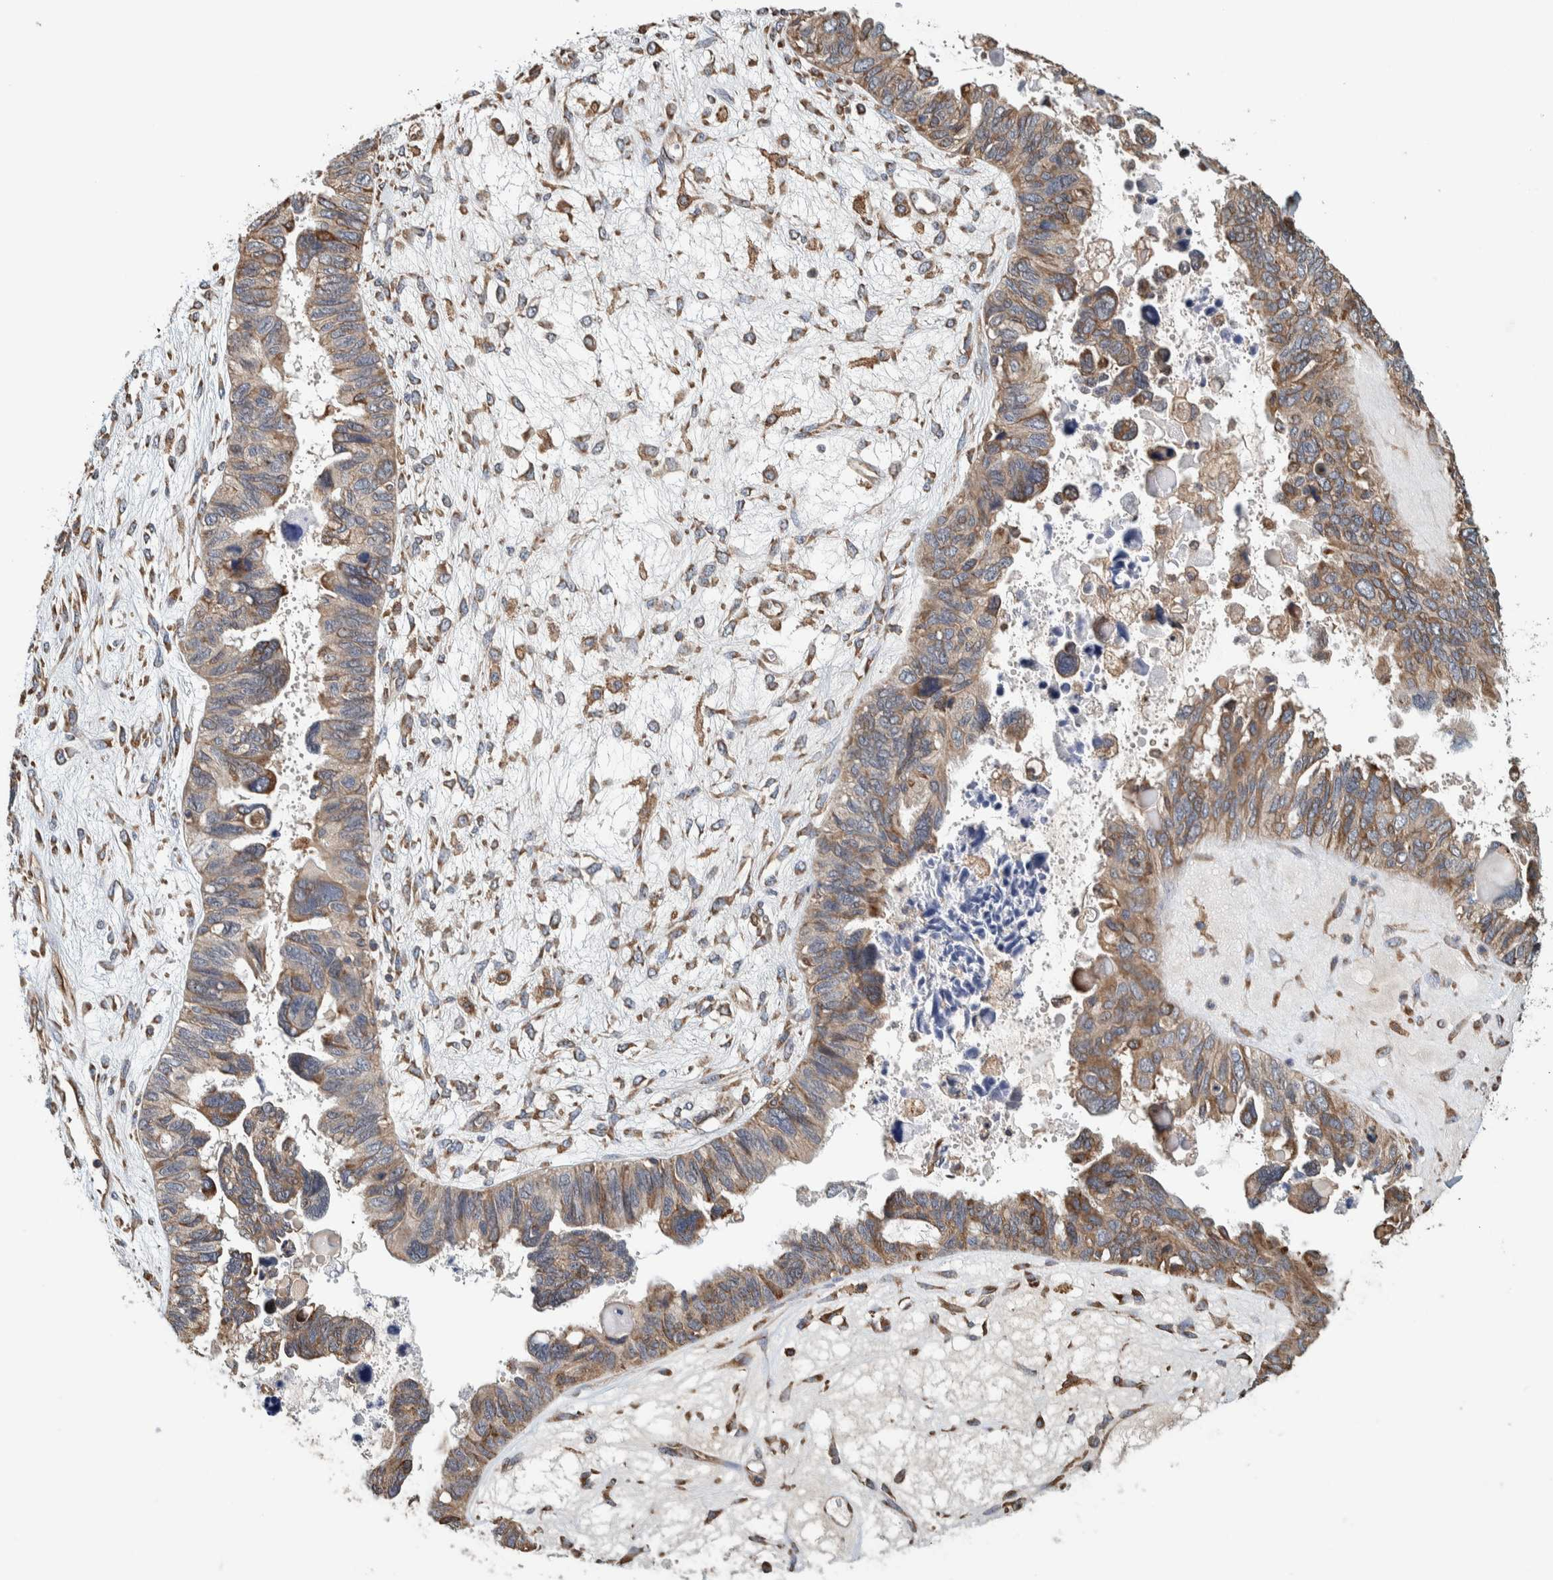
{"staining": {"intensity": "moderate", "quantity": ">75%", "location": "cytoplasmic/membranous"}, "tissue": "ovarian cancer", "cell_type": "Tumor cells", "image_type": "cancer", "snomed": [{"axis": "morphology", "description": "Cystadenocarcinoma, serous, NOS"}, {"axis": "topography", "description": "Ovary"}], "caption": "High-power microscopy captured an immunohistochemistry photomicrograph of serous cystadenocarcinoma (ovarian), revealing moderate cytoplasmic/membranous expression in about >75% of tumor cells.", "gene": "PLA2G3", "patient": {"sex": "female", "age": 79}}